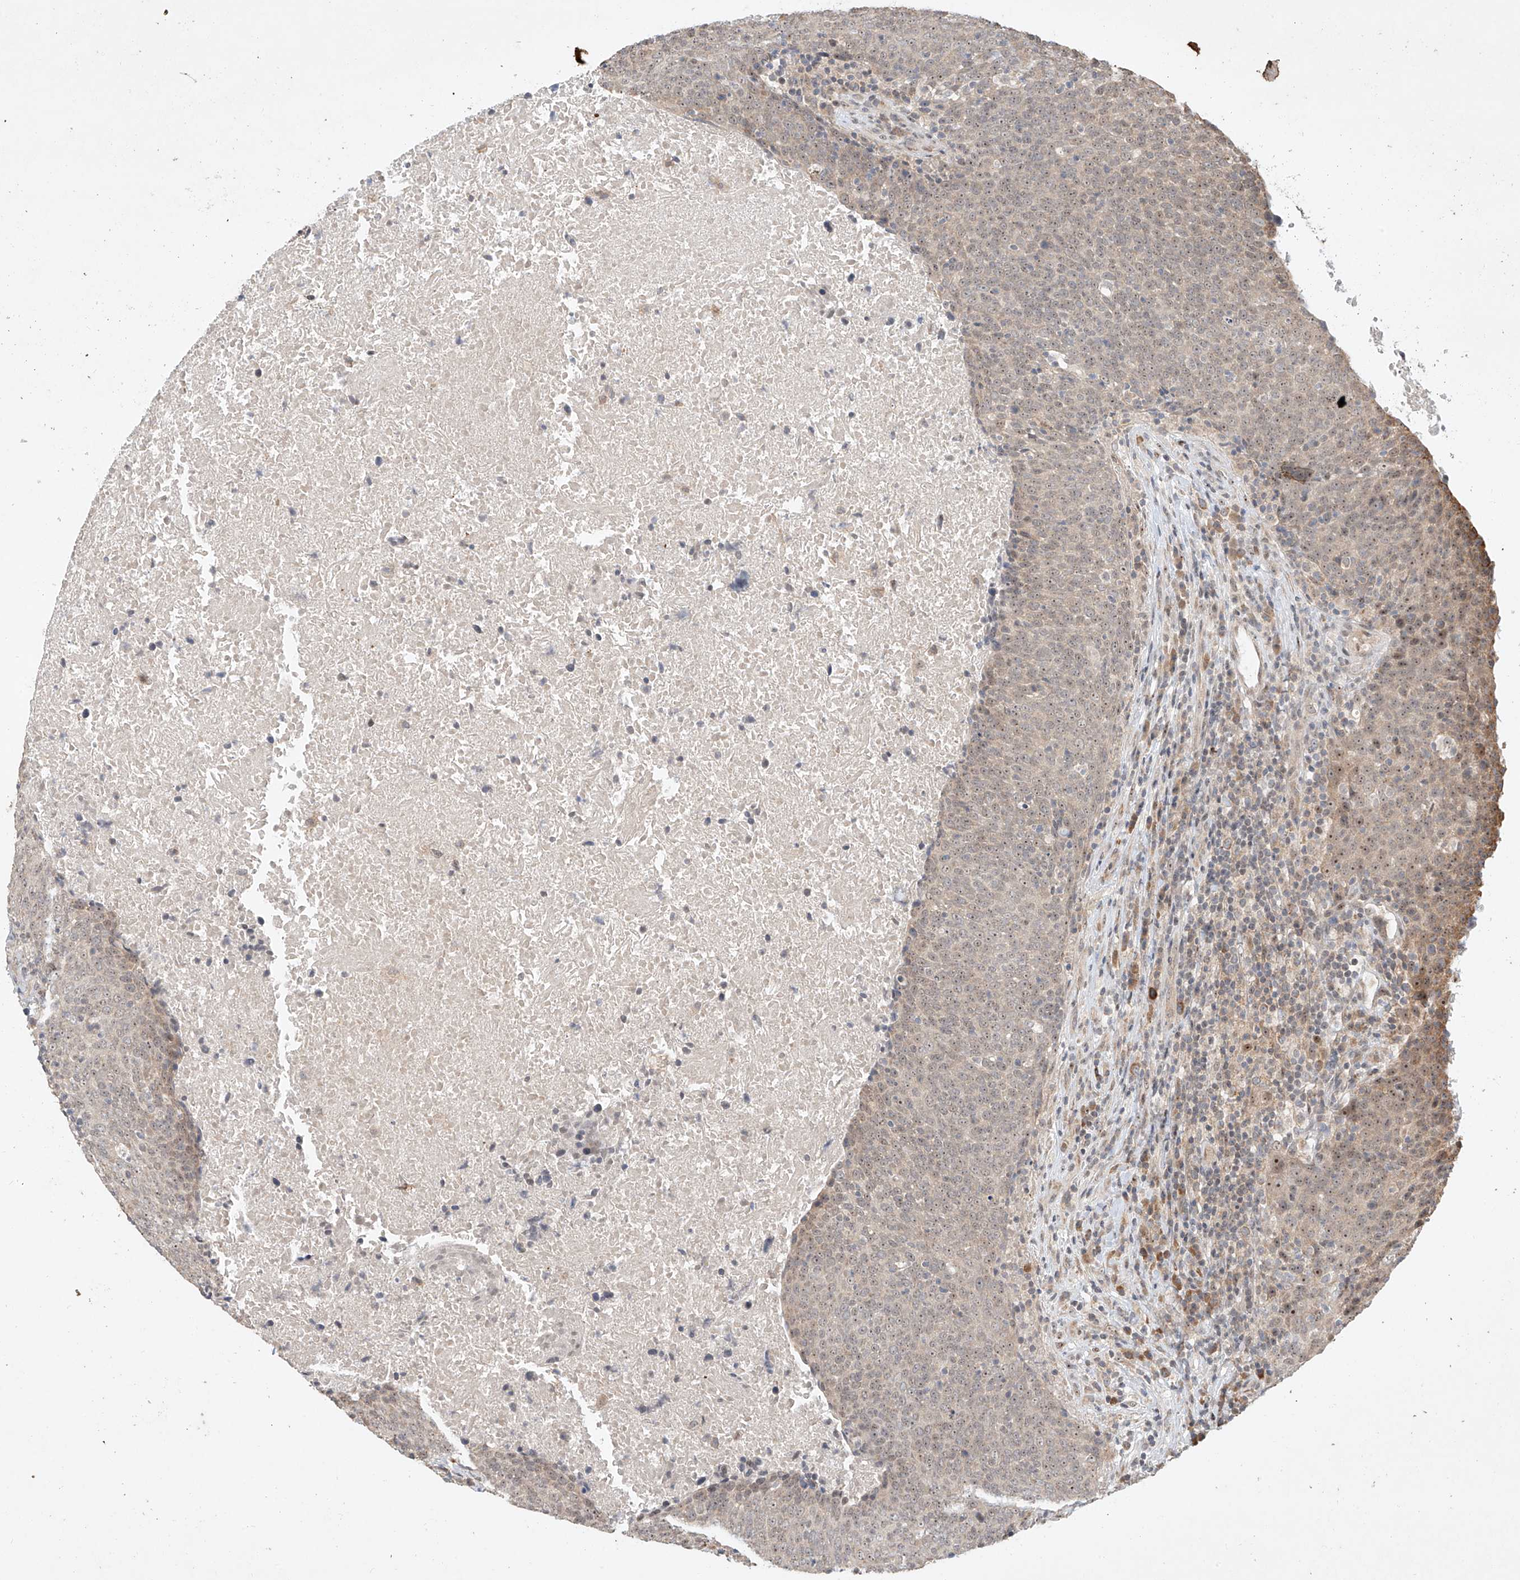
{"staining": {"intensity": "weak", "quantity": "25%-75%", "location": "nuclear"}, "tissue": "head and neck cancer", "cell_type": "Tumor cells", "image_type": "cancer", "snomed": [{"axis": "morphology", "description": "Squamous cell carcinoma, NOS"}, {"axis": "morphology", "description": "Squamous cell carcinoma, metastatic, NOS"}, {"axis": "topography", "description": "Lymph node"}, {"axis": "topography", "description": "Head-Neck"}], "caption": "High-magnification brightfield microscopy of metastatic squamous cell carcinoma (head and neck) stained with DAB (brown) and counterstained with hematoxylin (blue). tumor cells exhibit weak nuclear positivity is identified in approximately25%-75% of cells.", "gene": "TASP1", "patient": {"sex": "male", "age": 62}}